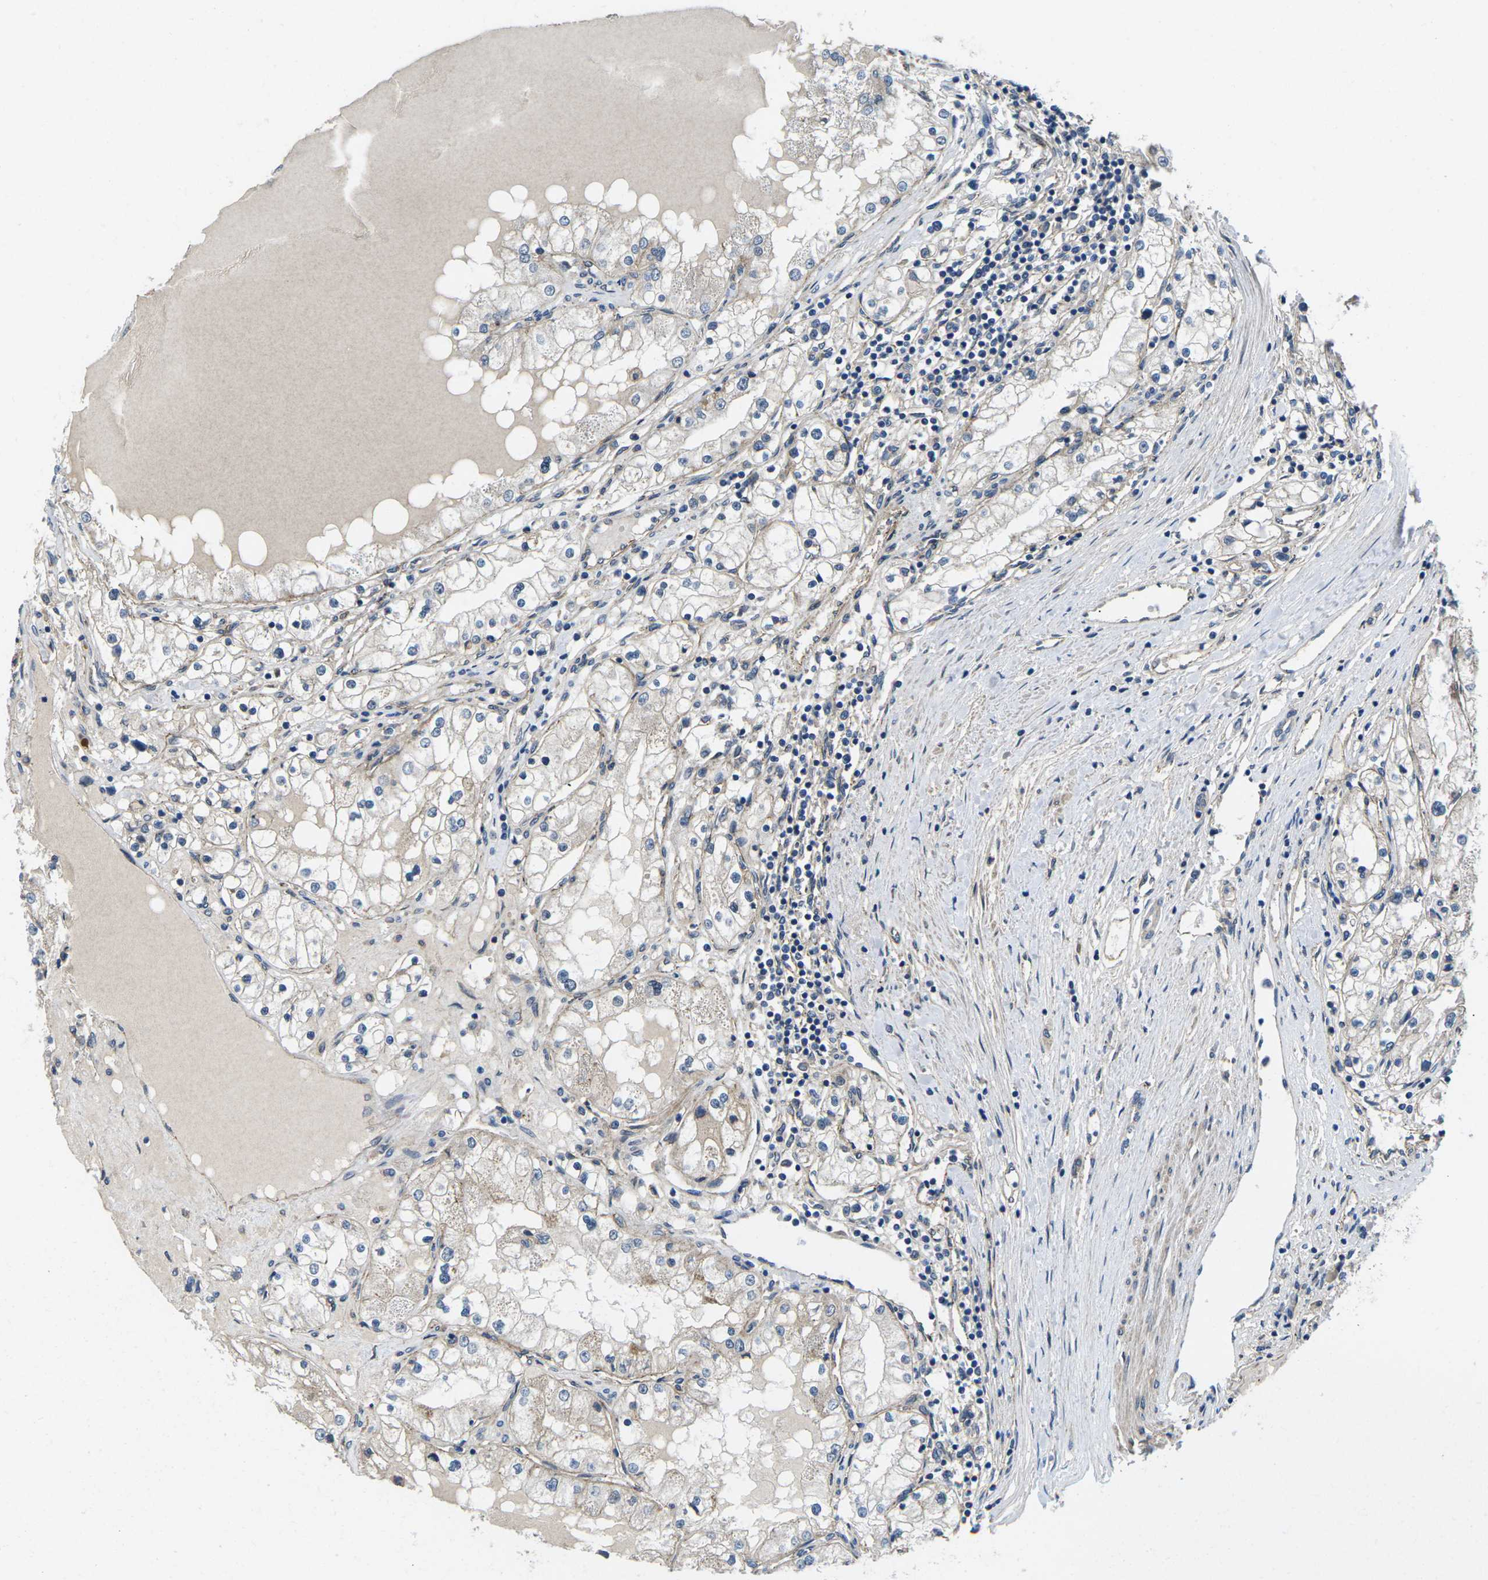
{"staining": {"intensity": "weak", "quantity": ">75%", "location": "cytoplasmic/membranous"}, "tissue": "renal cancer", "cell_type": "Tumor cells", "image_type": "cancer", "snomed": [{"axis": "morphology", "description": "Adenocarcinoma, NOS"}, {"axis": "topography", "description": "Kidney"}], "caption": "Immunohistochemistry (DAB) staining of renal cancer shows weak cytoplasmic/membranous protein staining in approximately >75% of tumor cells.", "gene": "CTNND1", "patient": {"sex": "male", "age": 68}}